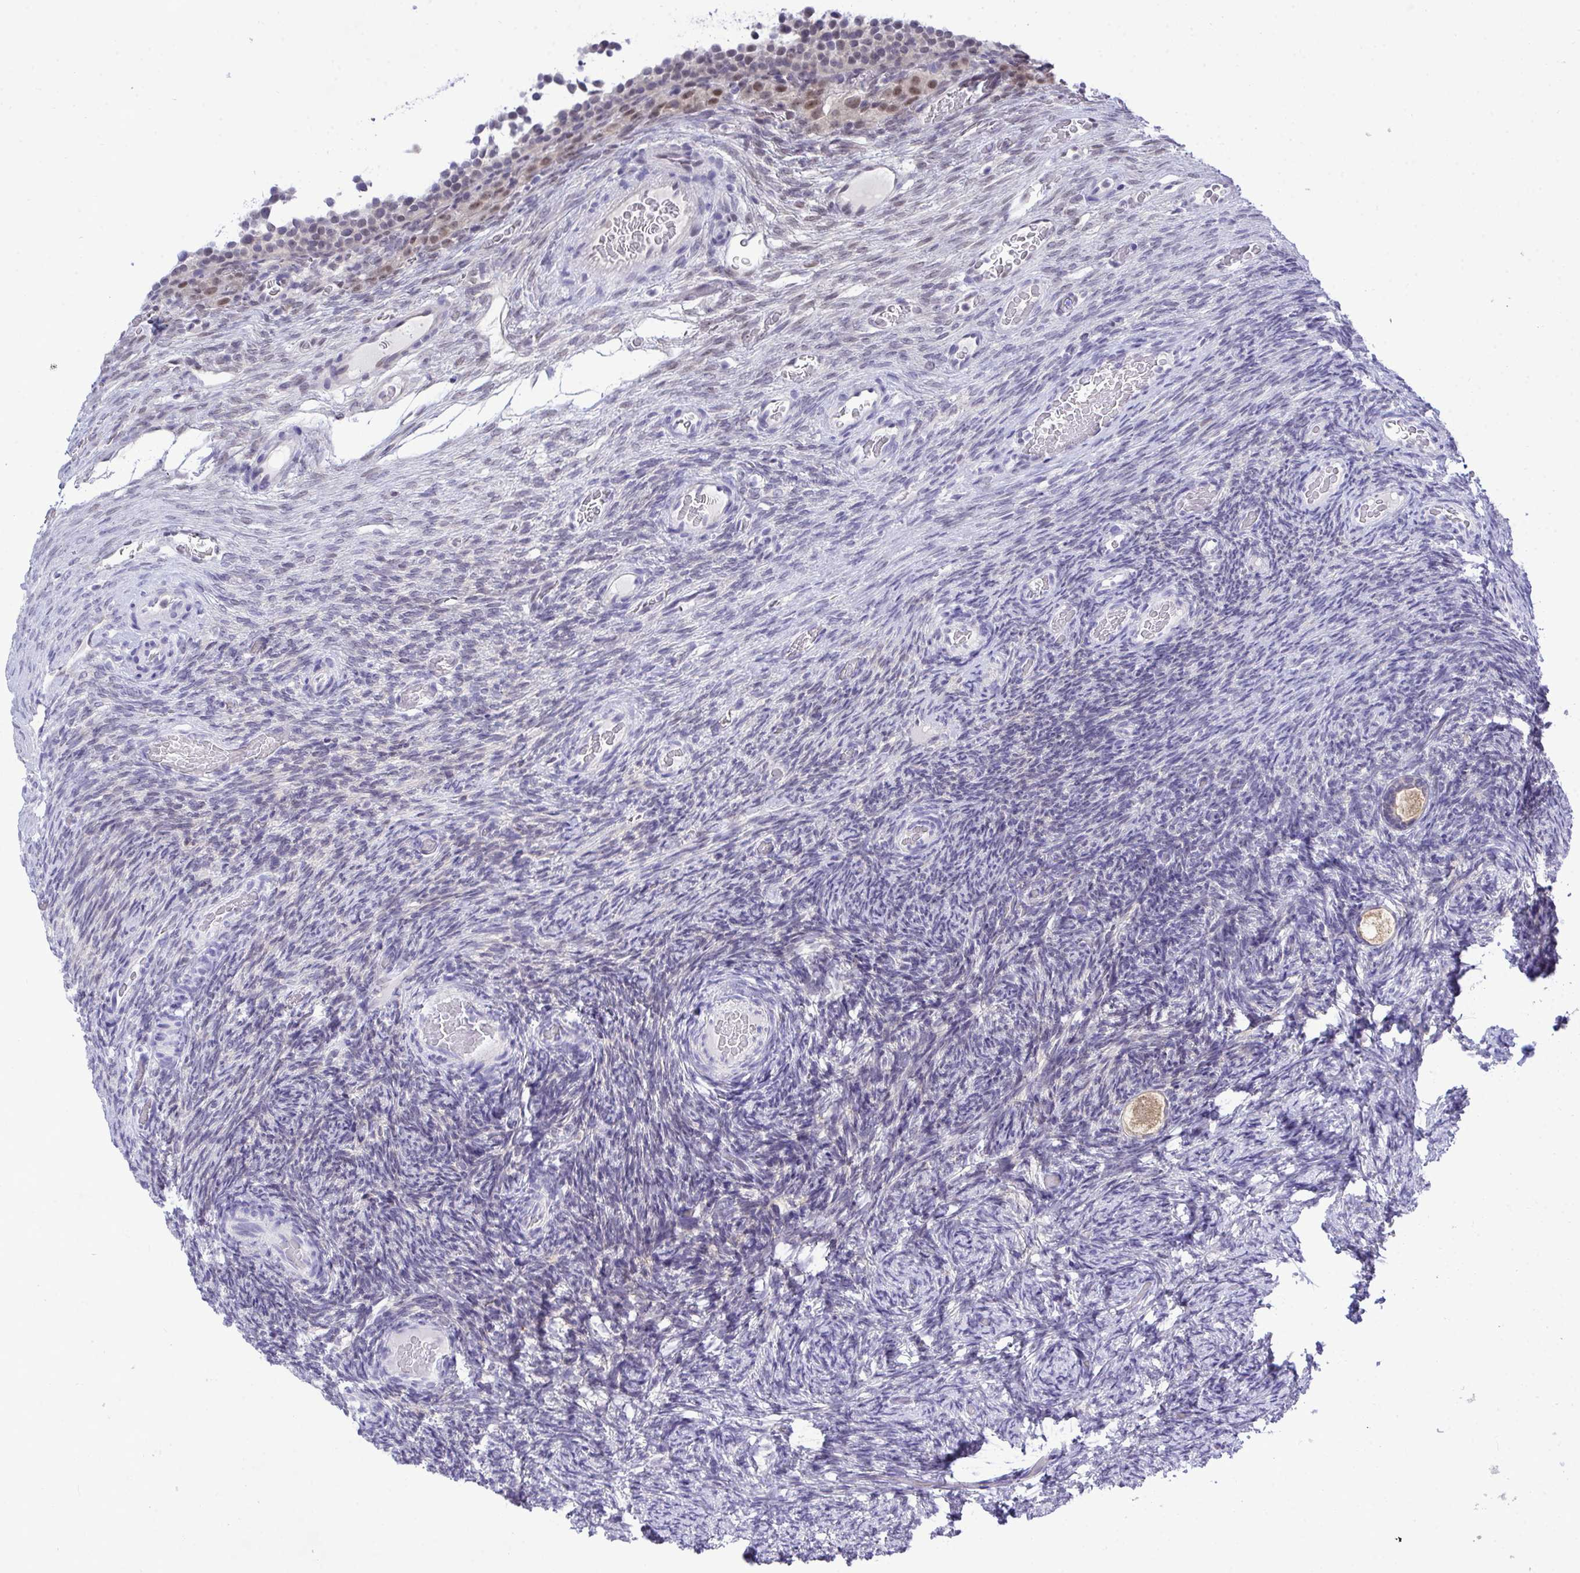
{"staining": {"intensity": "moderate", "quantity": "25%-75%", "location": "cytoplasmic/membranous"}, "tissue": "ovary", "cell_type": "Follicle cells", "image_type": "normal", "snomed": [{"axis": "morphology", "description": "Normal tissue, NOS"}, {"axis": "topography", "description": "Ovary"}], "caption": "Follicle cells reveal moderate cytoplasmic/membranous positivity in approximately 25%-75% of cells in benign ovary. Immunohistochemistry stains the protein of interest in brown and the nuclei are stained blue.", "gene": "THOP1", "patient": {"sex": "female", "age": 34}}